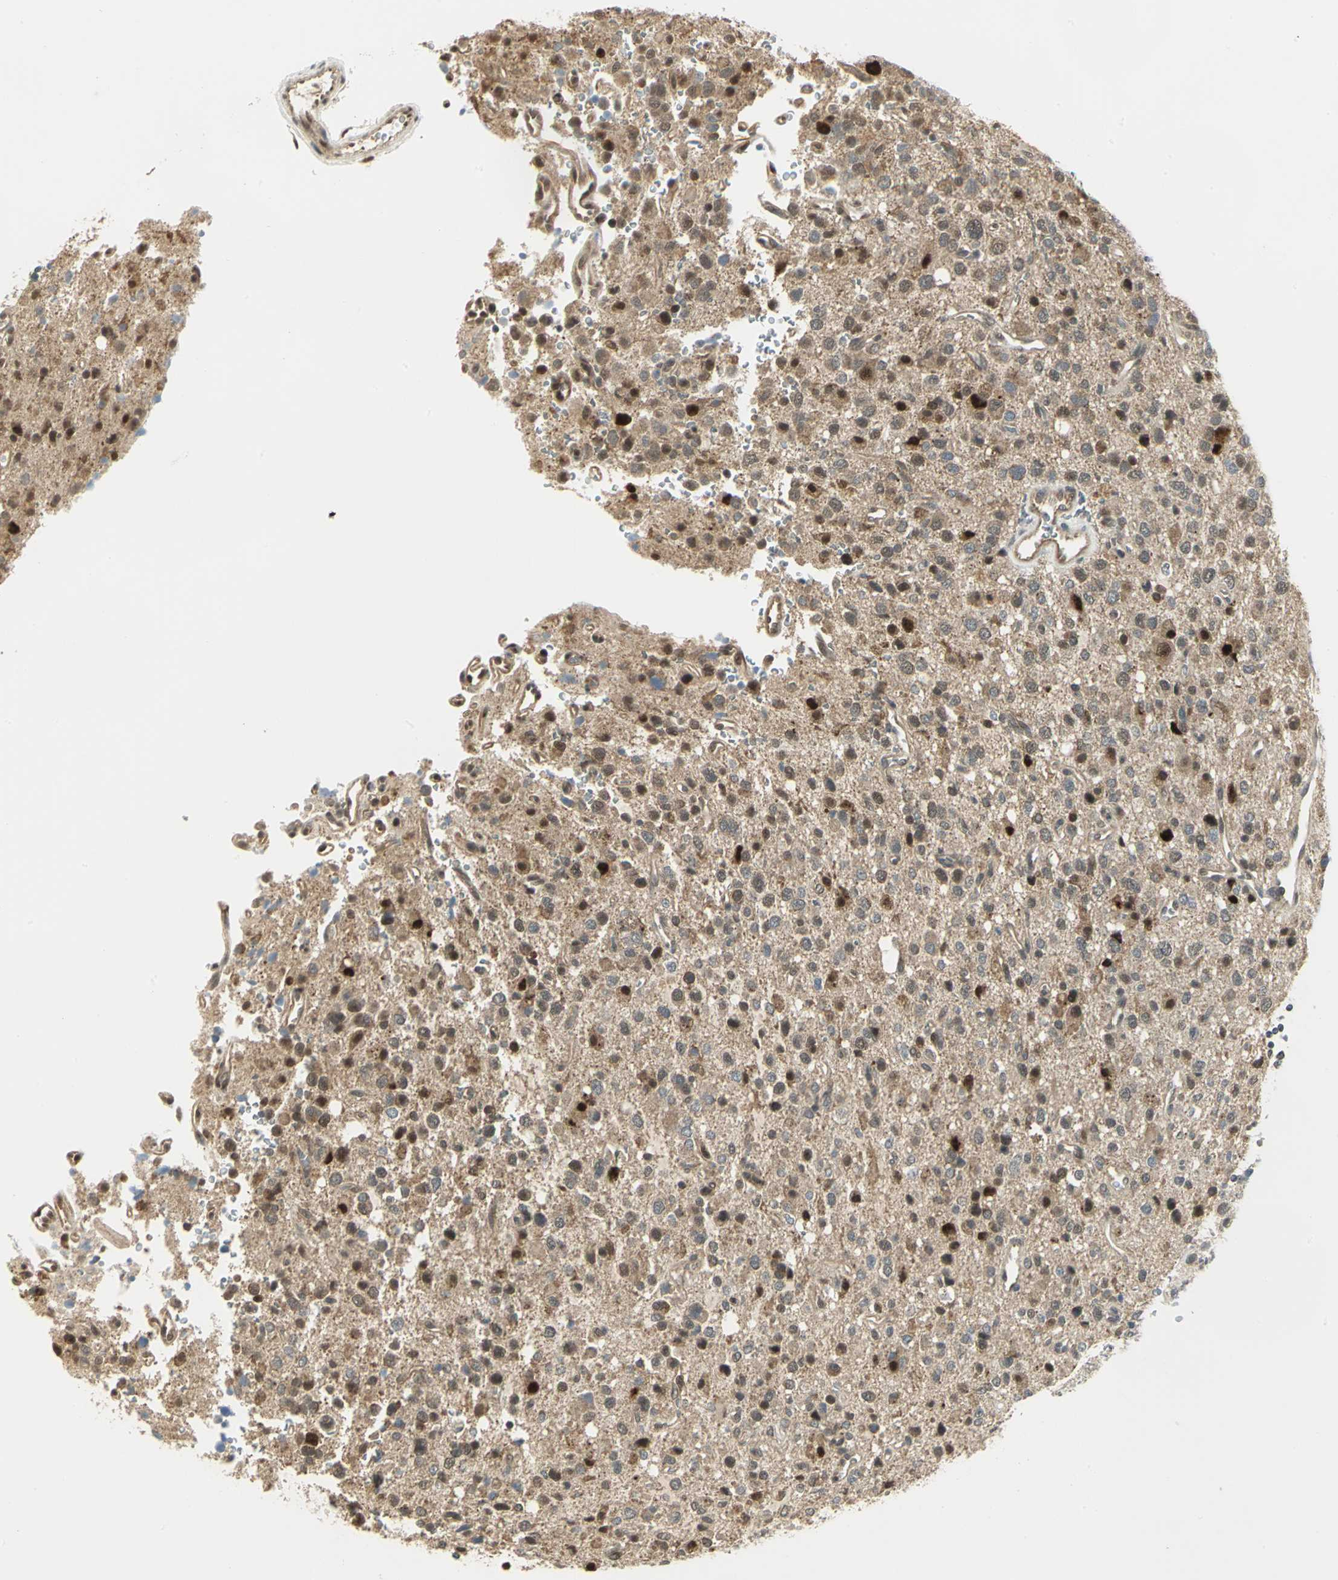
{"staining": {"intensity": "strong", "quantity": ">75%", "location": "cytoplasmic/membranous,nuclear"}, "tissue": "glioma", "cell_type": "Tumor cells", "image_type": "cancer", "snomed": [{"axis": "morphology", "description": "Glioma, malignant, High grade"}, {"axis": "topography", "description": "Brain"}], "caption": "Immunohistochemistry of human glioma exhibits high levels of strong cytoplasmic/membranous and nuclear expression in approximately >75% of tumor cells.", "gene": "PSMC4", "patient": {"sex": "male", "age": 47}}